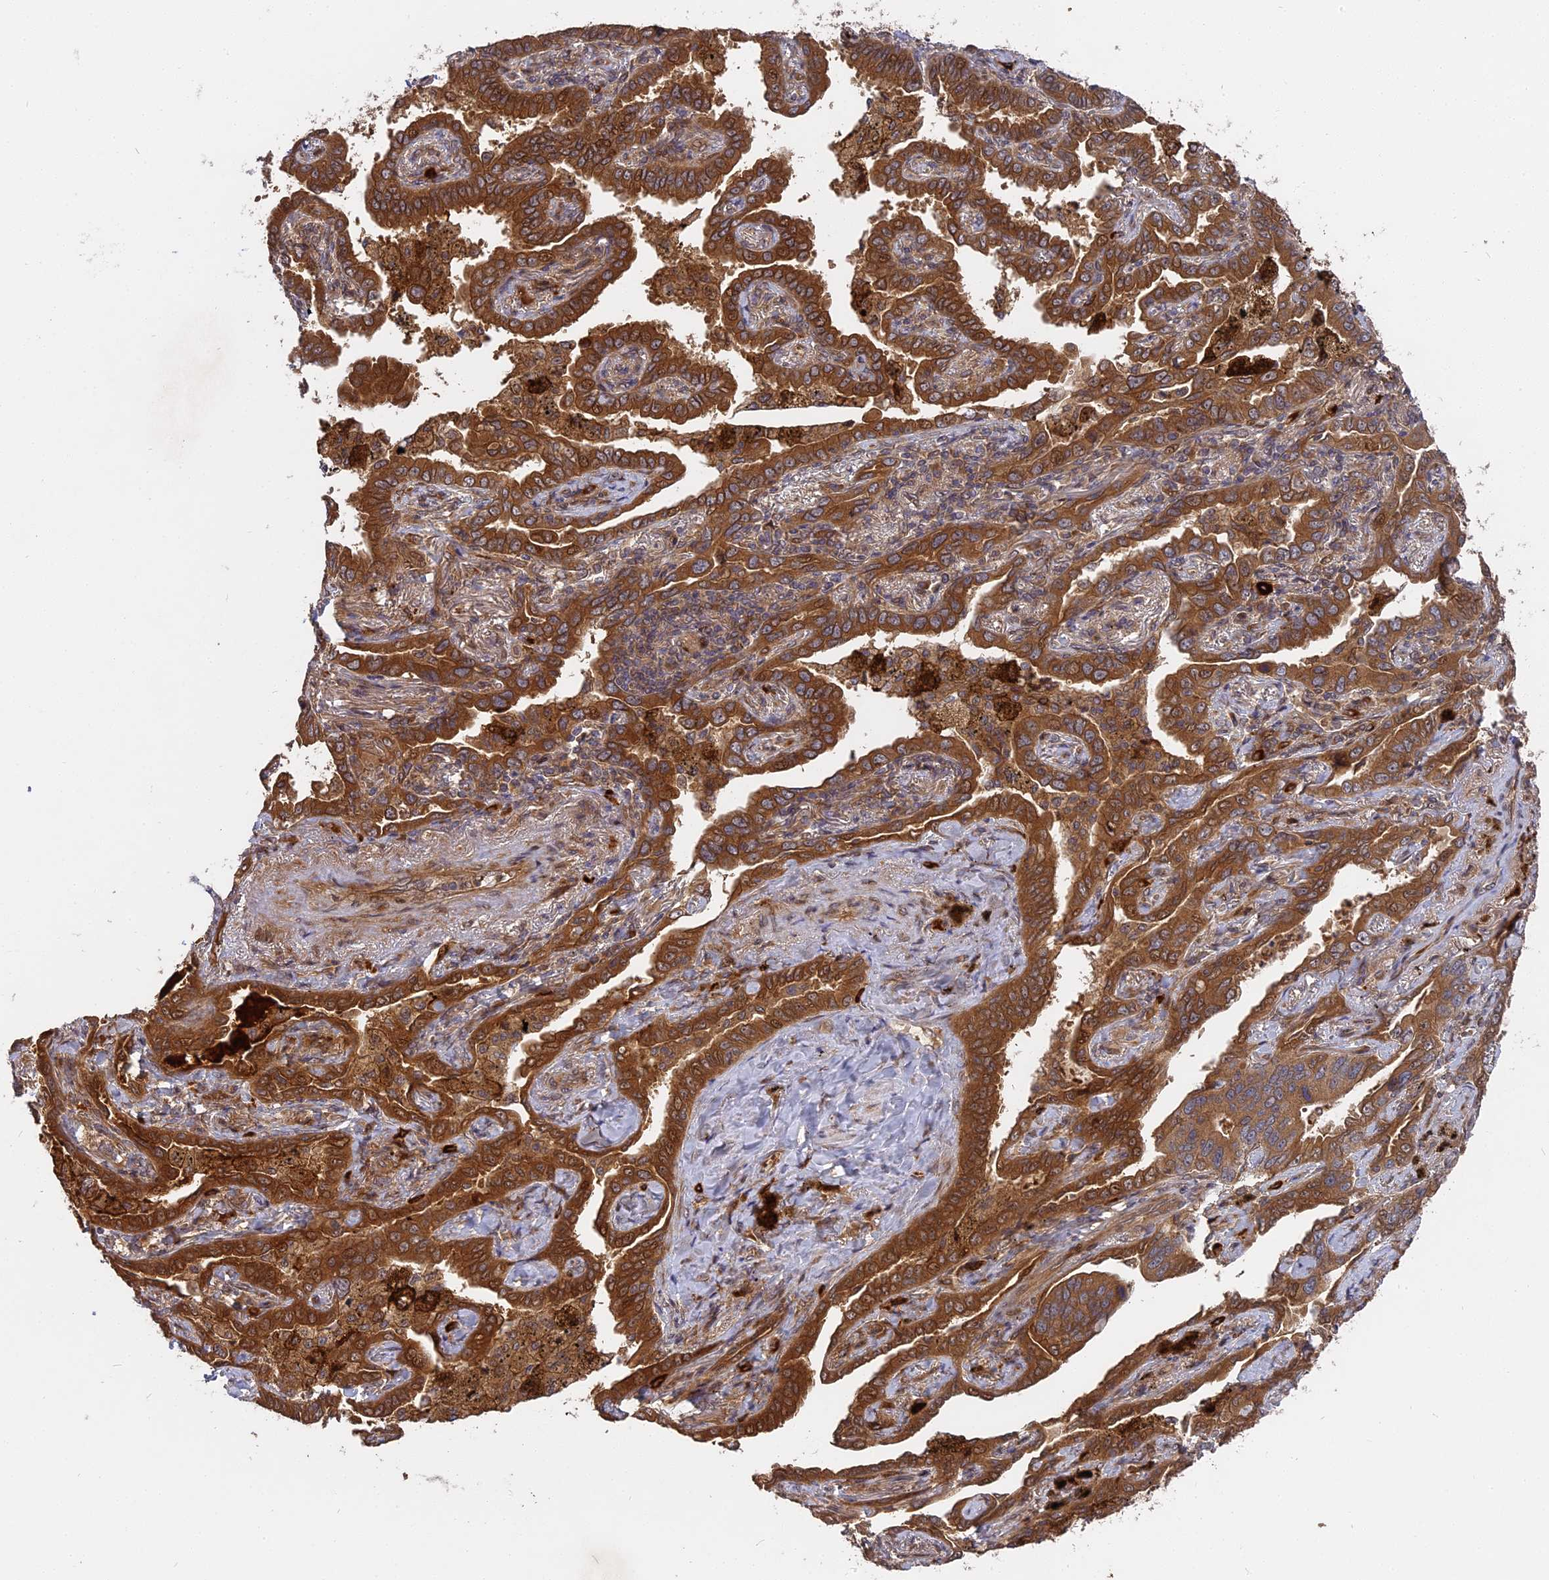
{"staining": {"intensity": "strong", "quantity": ">75%", "location": "cytoplasmic/membranous"}, "tissue": "lung cancer", "cell_type": "Tumor cells", "image_type": "cancer", "snomed": [{"axis": "morphology", "description": "Adenocarcinoma, NOS"}, {"axis": "topography", "description": "Lung"}], "caption": "The image shows staining of lung adenocarcinoma, revealing strong cytoplasmic/membranous protein expression (brown color) within tumor cells.", "gene": "TMUB2", "patient": {"sex": "male", "age": 67}}